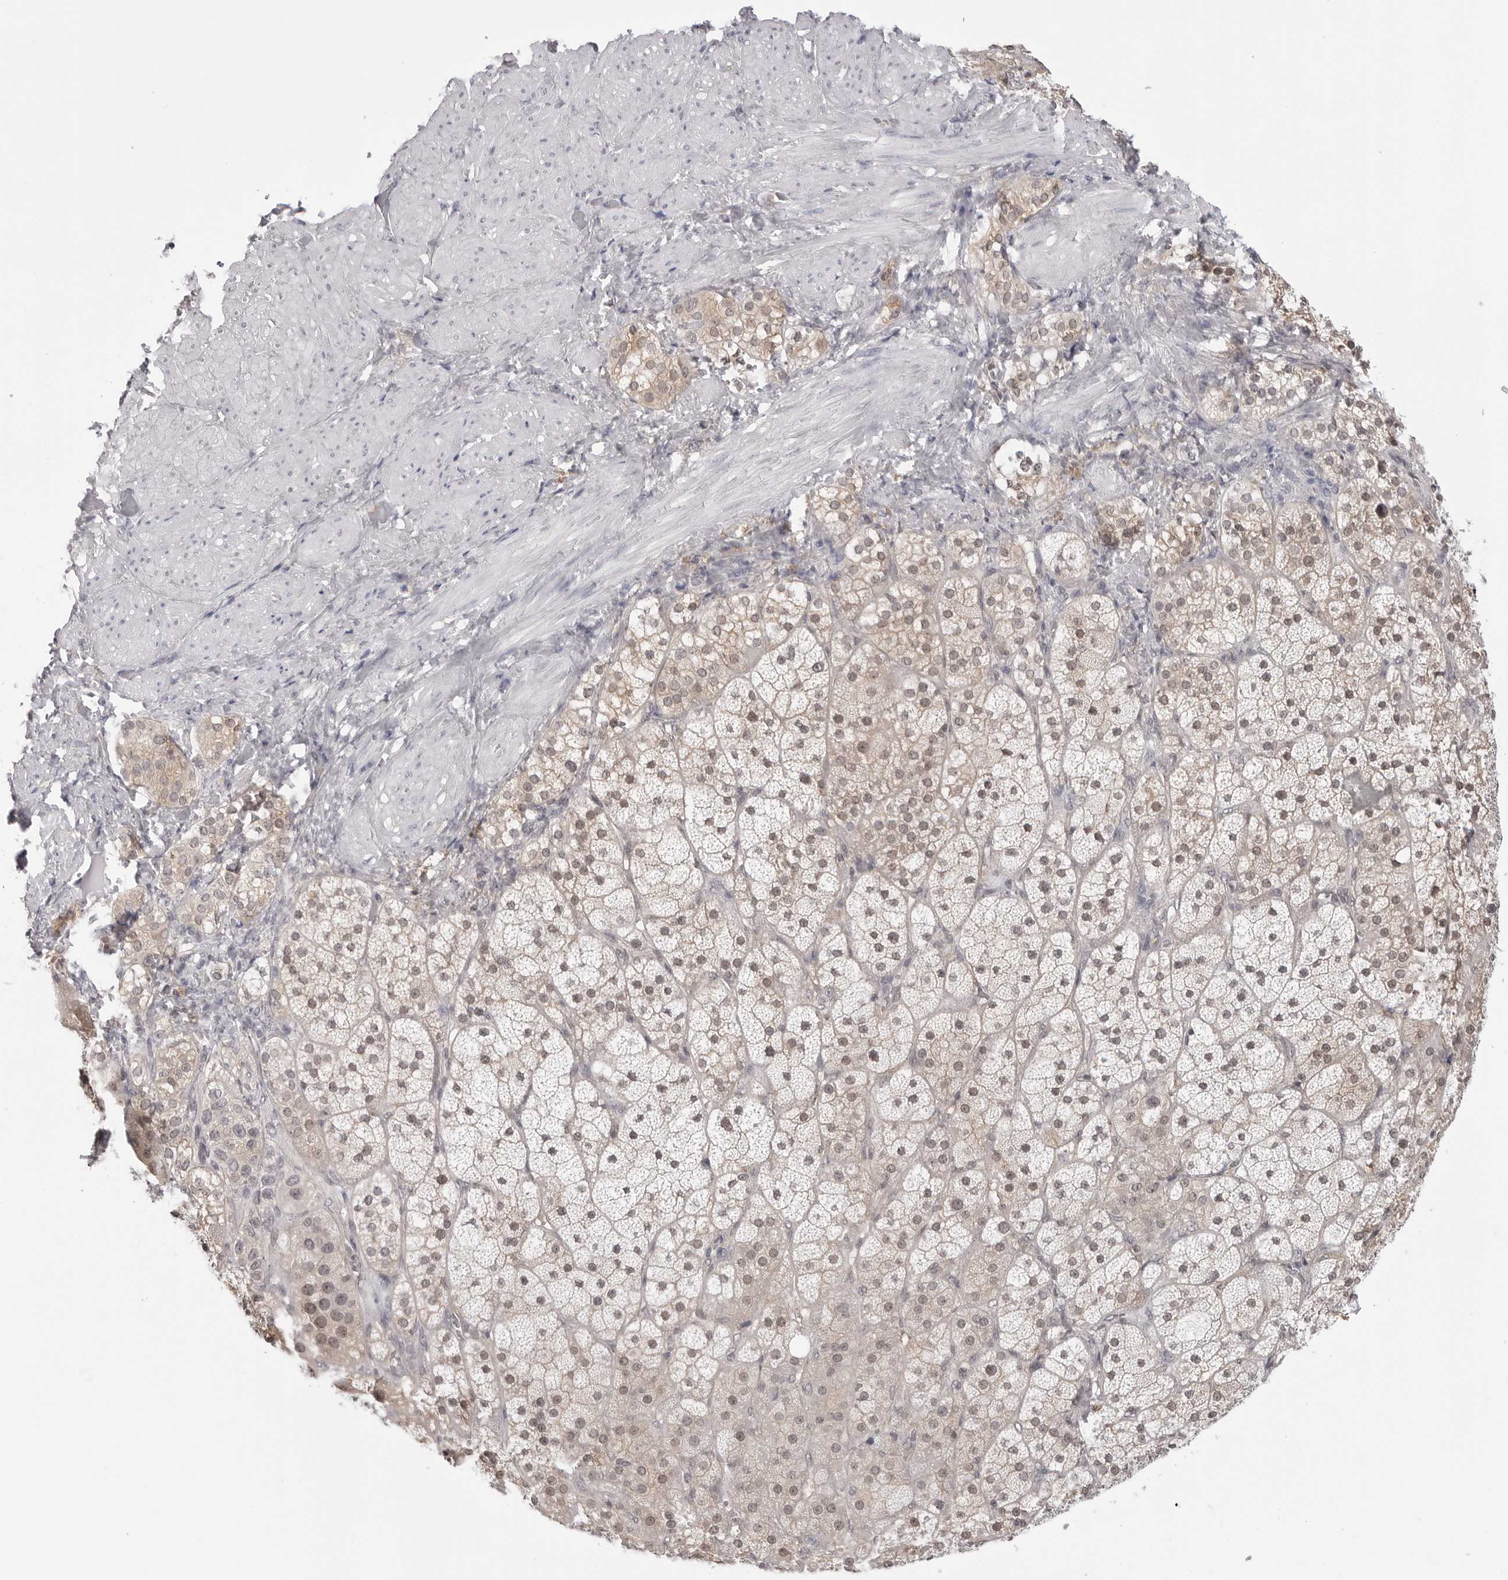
{"staining": {"intensity": "weak", "quantity": ">75%", "location": "nuclear"}, "tissue": "adrenal gland", "cell_type": "Glandular cells", "image_type": "normal", "snomed": [{"axis": "morphology", "description": "Normal tissue, NOS"}, {"axis": "topography", "description": "Adrenal gland"}], "caption": "Immunohistochemical staining of unremarkable human adrenal gland reveals >75% levels of weak nuclear protein staining in about >75% of glandular cells.", "gene": "YWHAG", "patient": {"sex": "male", "age": 57}}